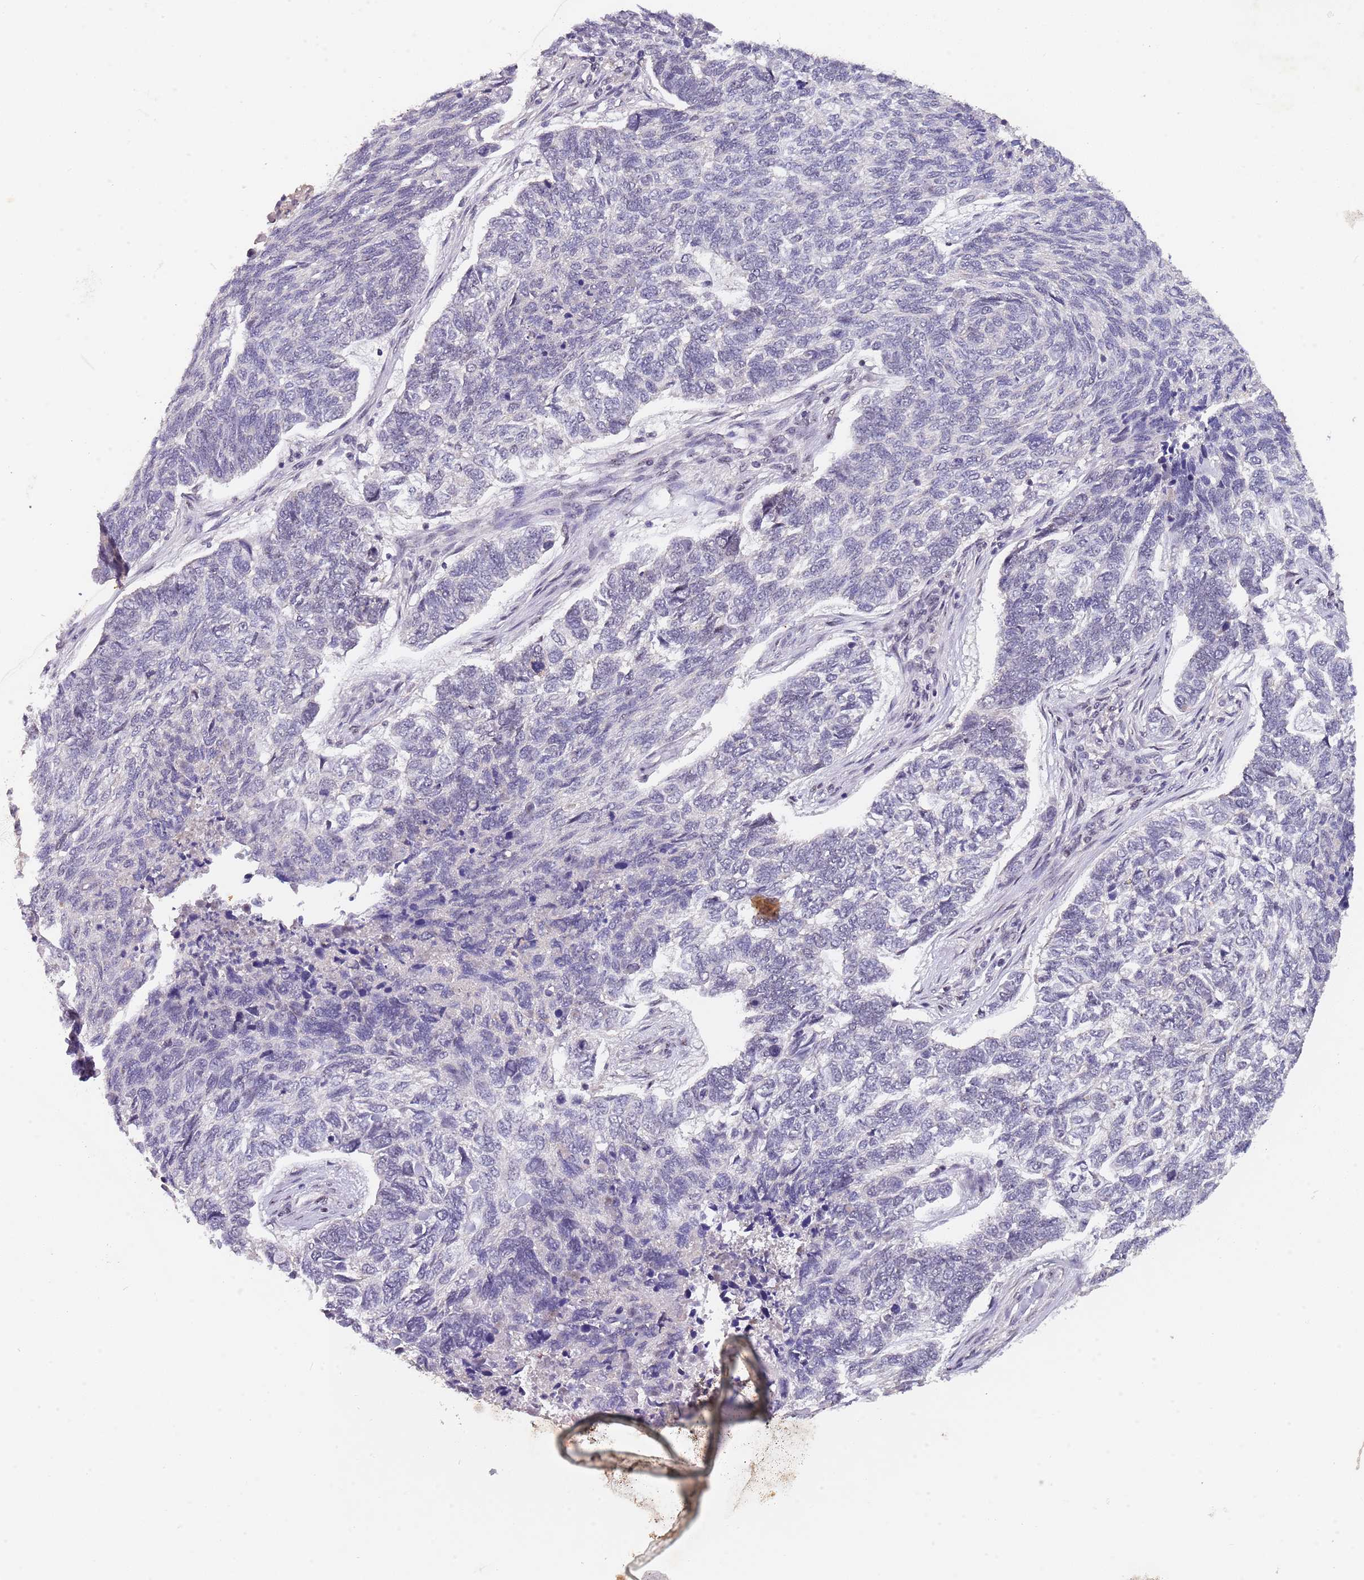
{"staining": {"intensity": "negative", "quantity": "none", "location": "none"}, "tissue": "skin cancer", "cell_type": "Tumor cells", "image_type": "cancer", "snomed": [{"axis": "morphology", "description": "Basal cell carcinoma"}, {"axis": "topography", "description": "Skin"}], "caption": "Immunohistochemistry of skin cancer demonstrates no expression in tumor cells.", "gene": "CIZ1", "patient": {"sex": "female", "age": 65}}